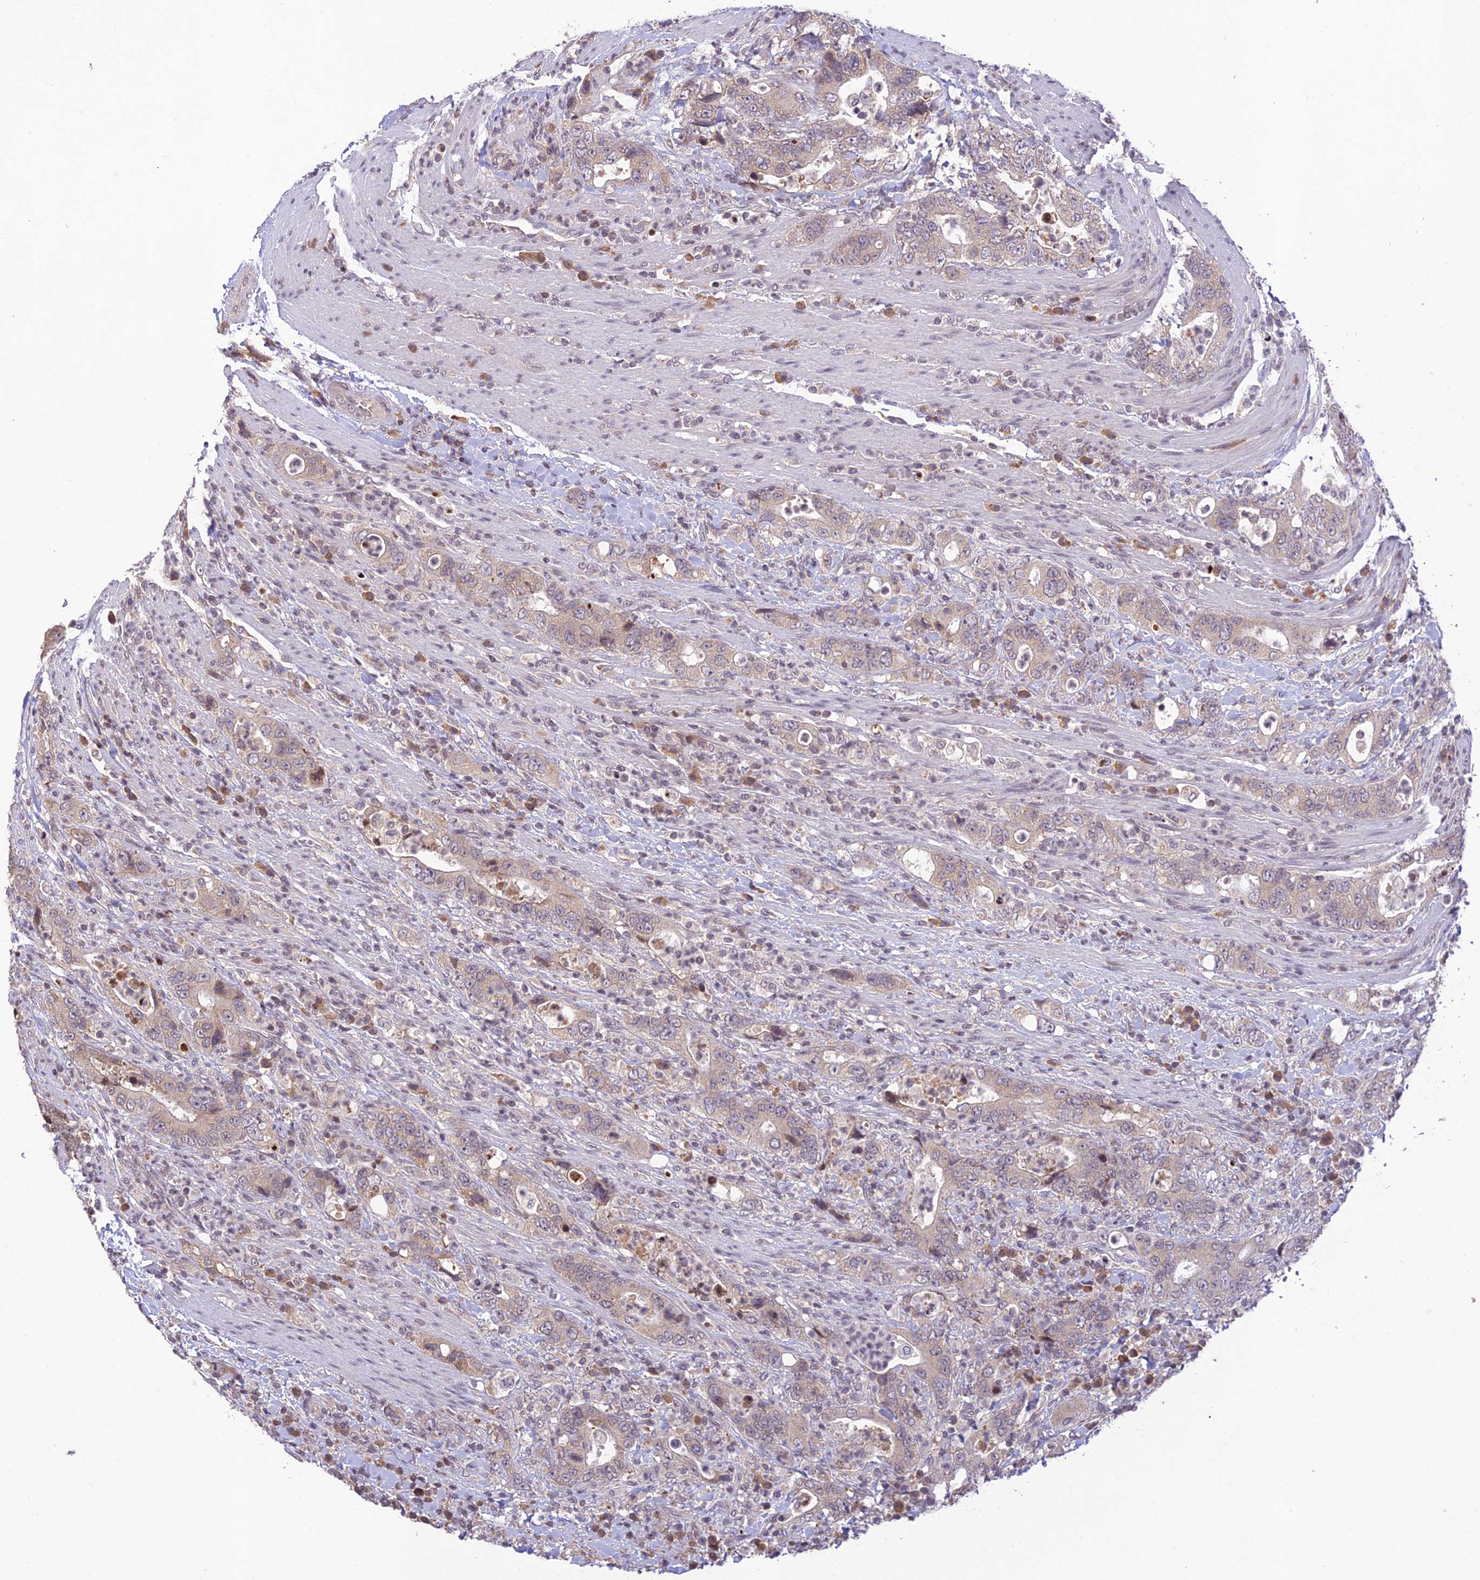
{"staining": {"intensity": "weak", "quantity": "25%-75%", "location": "cytoplasmic/membranous"}, "tissue": "colorectal cancer", "cell_type": "Tumor cells", "image_type": "cancer", "snomed": [{"axis": "morphology", "description": "Adenocarcinoma, NOS"}, {"axis": "topography", "description": "Colon"}], "caption": "Approximately 25%-75% of tumor cells in colorectal adenocarcinoma exhibit weak cytoplasmic/membranous protein staining as visualized by brown immunohistochemical staining.", "gene": "TEKT1", "patient": {"sex": "female", "age": 75}}